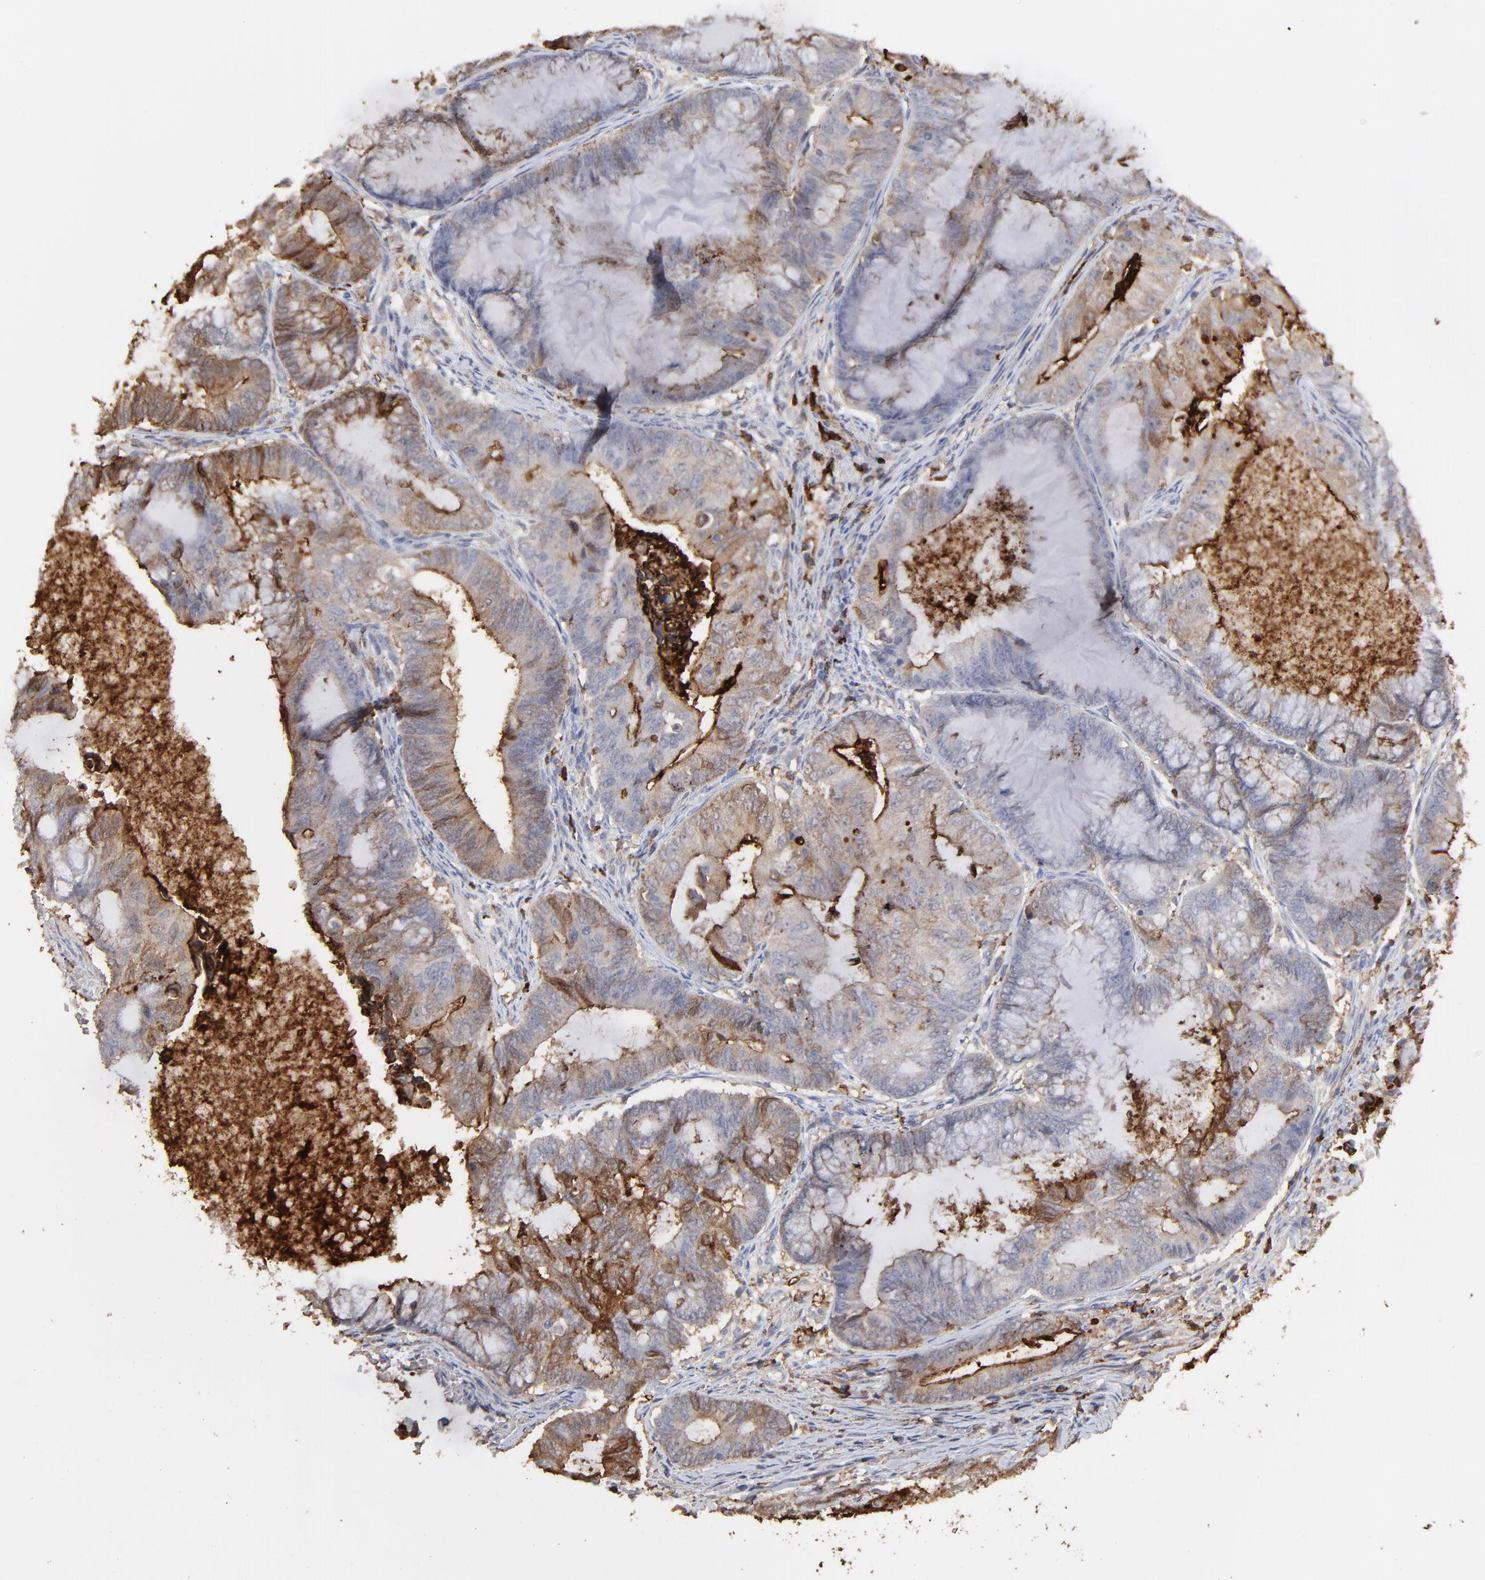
{"staining": {"intensity": "moderate", "quantity": "25%-75%", "location": "cytoplasmic/membranous"}, "tissue": "endometrial cancer", "cell_type": "Tumor cells", "image_type": "cancer", "snomed": [{"axis": "morphology", "description": "Adenocarcinoma, NOS"}, {"axis": "topography", "description": "Endometrium"}], "caption": "Brown immunohistochemical staining in endometrial cancer (adenocarcinoma) displays moderate cytoplasmic/membranous expression in approximately 25%-75% of tumor cells. The protein of interest is shown in brown color, while the nuclei are stained blue.", "gene": "SLC6A14", "patient": {"sex": "female", "age": 63}}